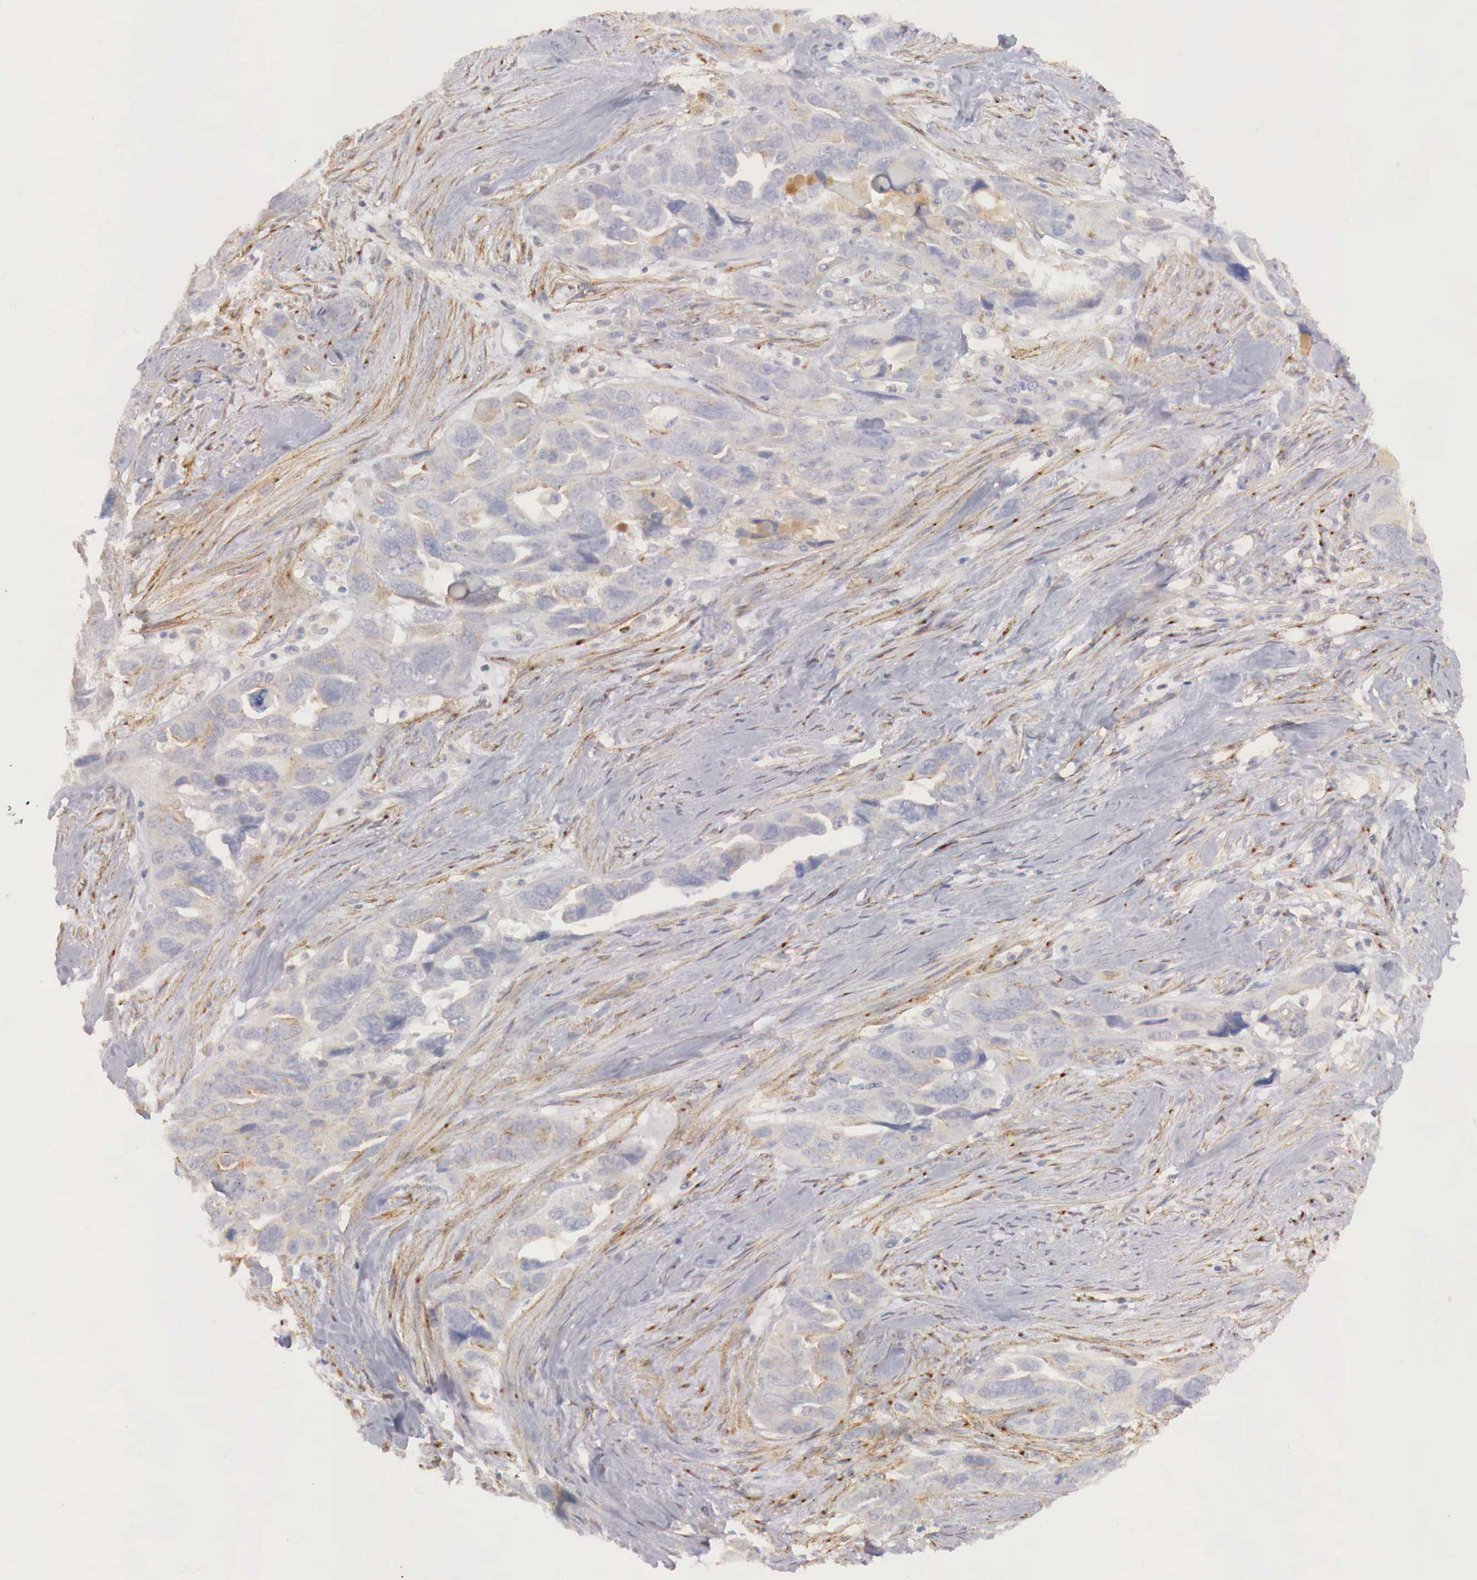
{"staining": {"intensity": "negative", "quantity": "none", "location": "none"}, "tissue": "ovarian cancer", "cell_type": "Tumor cells", "image_type": "cancer", "snomed": [{"axis": "morphology", "description": "Cystadenocarcinoma, serous, NOS"}, {"axis": "topography", "description": "Ovary"}], "caption": "Protein analysis of ovarian cancer shows no significant positivity in tumor cells.", "gene": "KLHDC7B", "patient": {"sex": "female", "age": 63}}